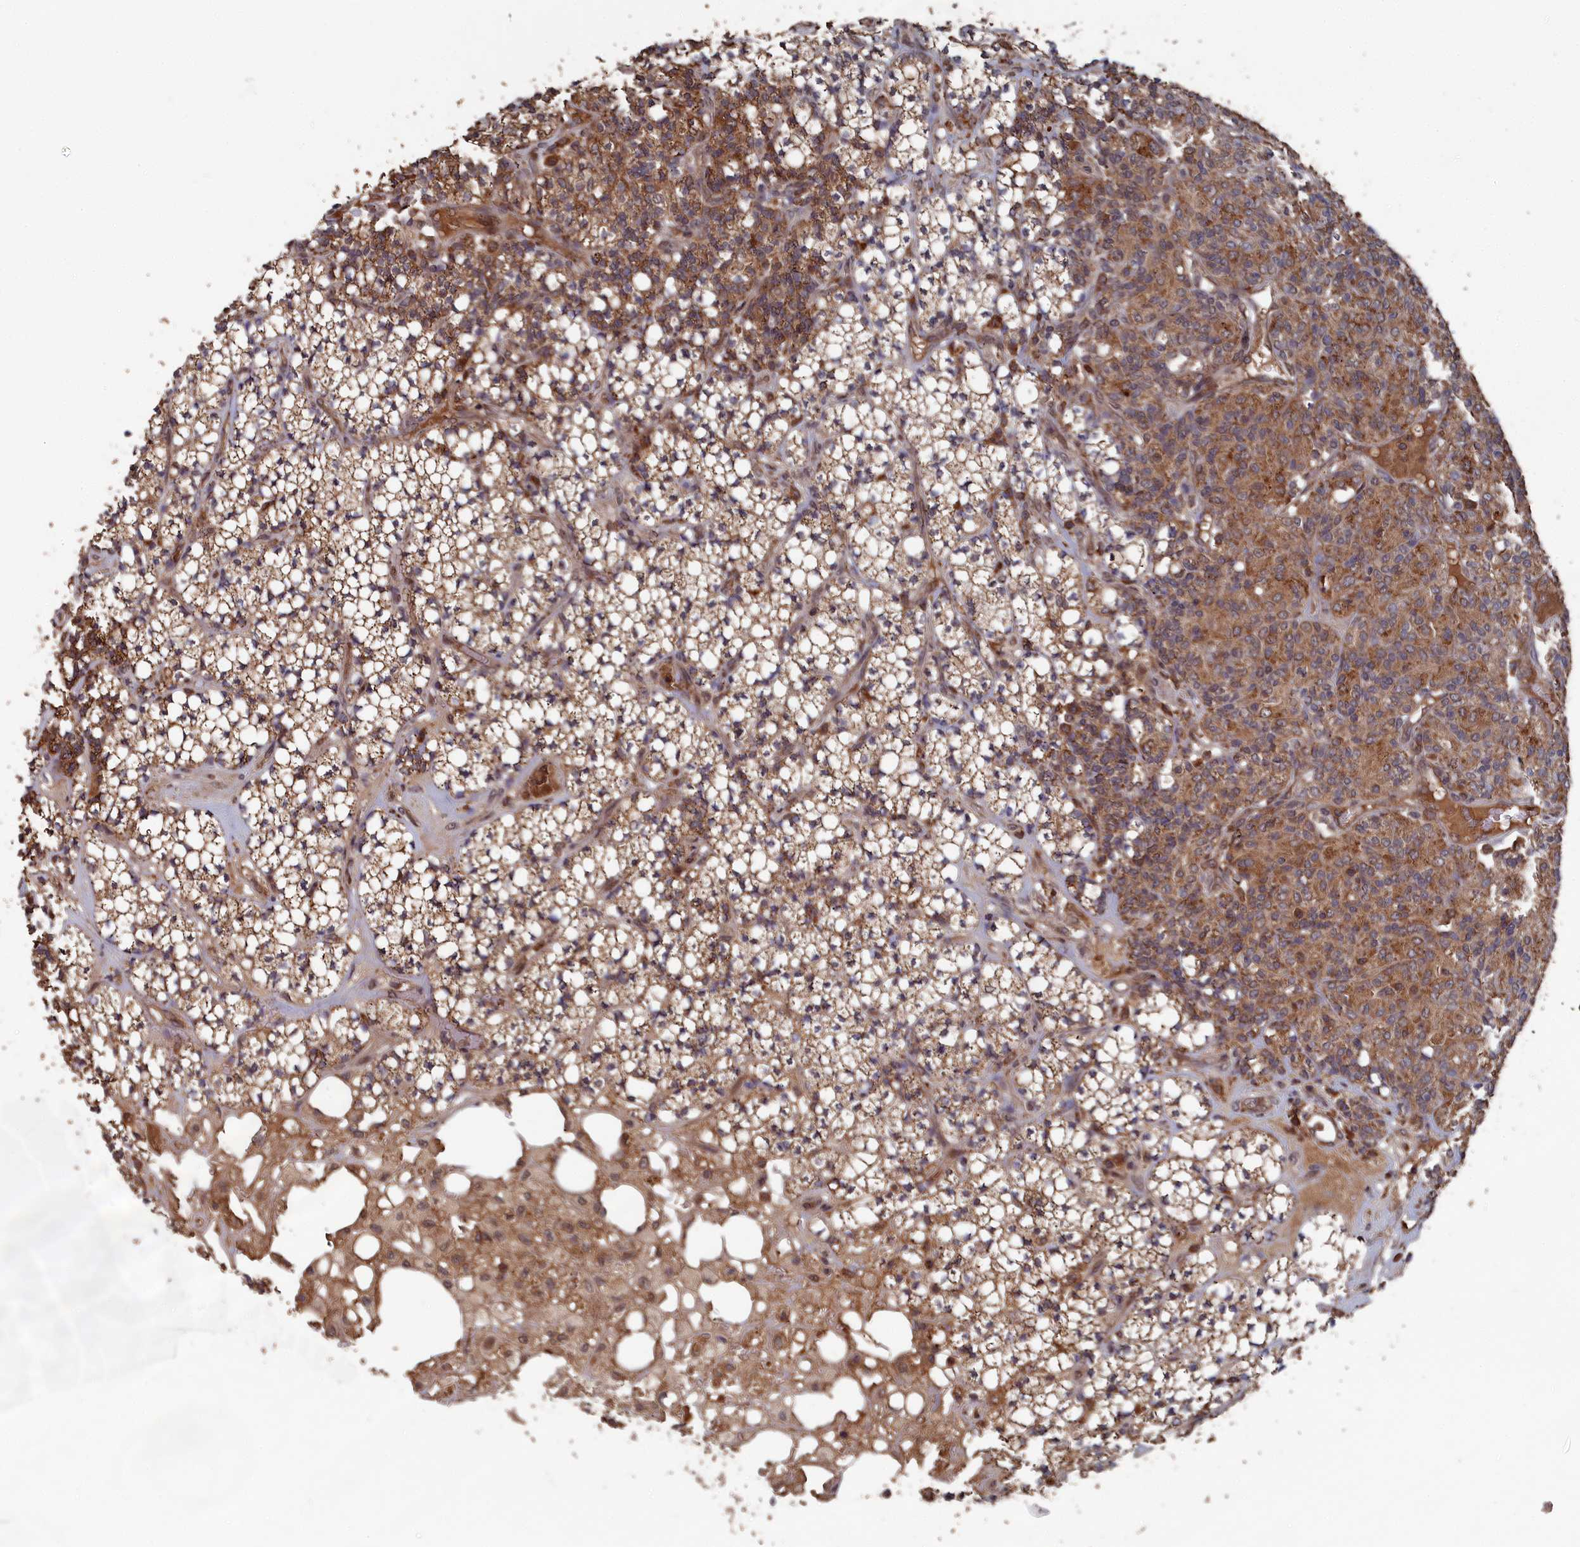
{"staining": {"intensity": "moderate", "quantity": ">75%", "location": "cytoplasmic/membranous"}, "tissue": "renal cancer", "cell_type": "Tumor cells", "image_type": "cancer", "snomed": [{"axis": "morphology", "description": "Adenocarcinoma, NOS"}, {"axis": "topography", "description": "Kidney"}], "caption": "IHC staining of renal adenocarcinoma, which exhibits medium levels of moderate cytoplasmic/membranous staining in about >75% of tumor cells indicating moderate cytoplasmic/membranous protein positivity. The staining was performed using DAB (brown) for protein detection and nuclei were counterstained in hematoxylin (blue).", "gene": "CEACAM21", "patient": {"sex": "male", "age": 77}}